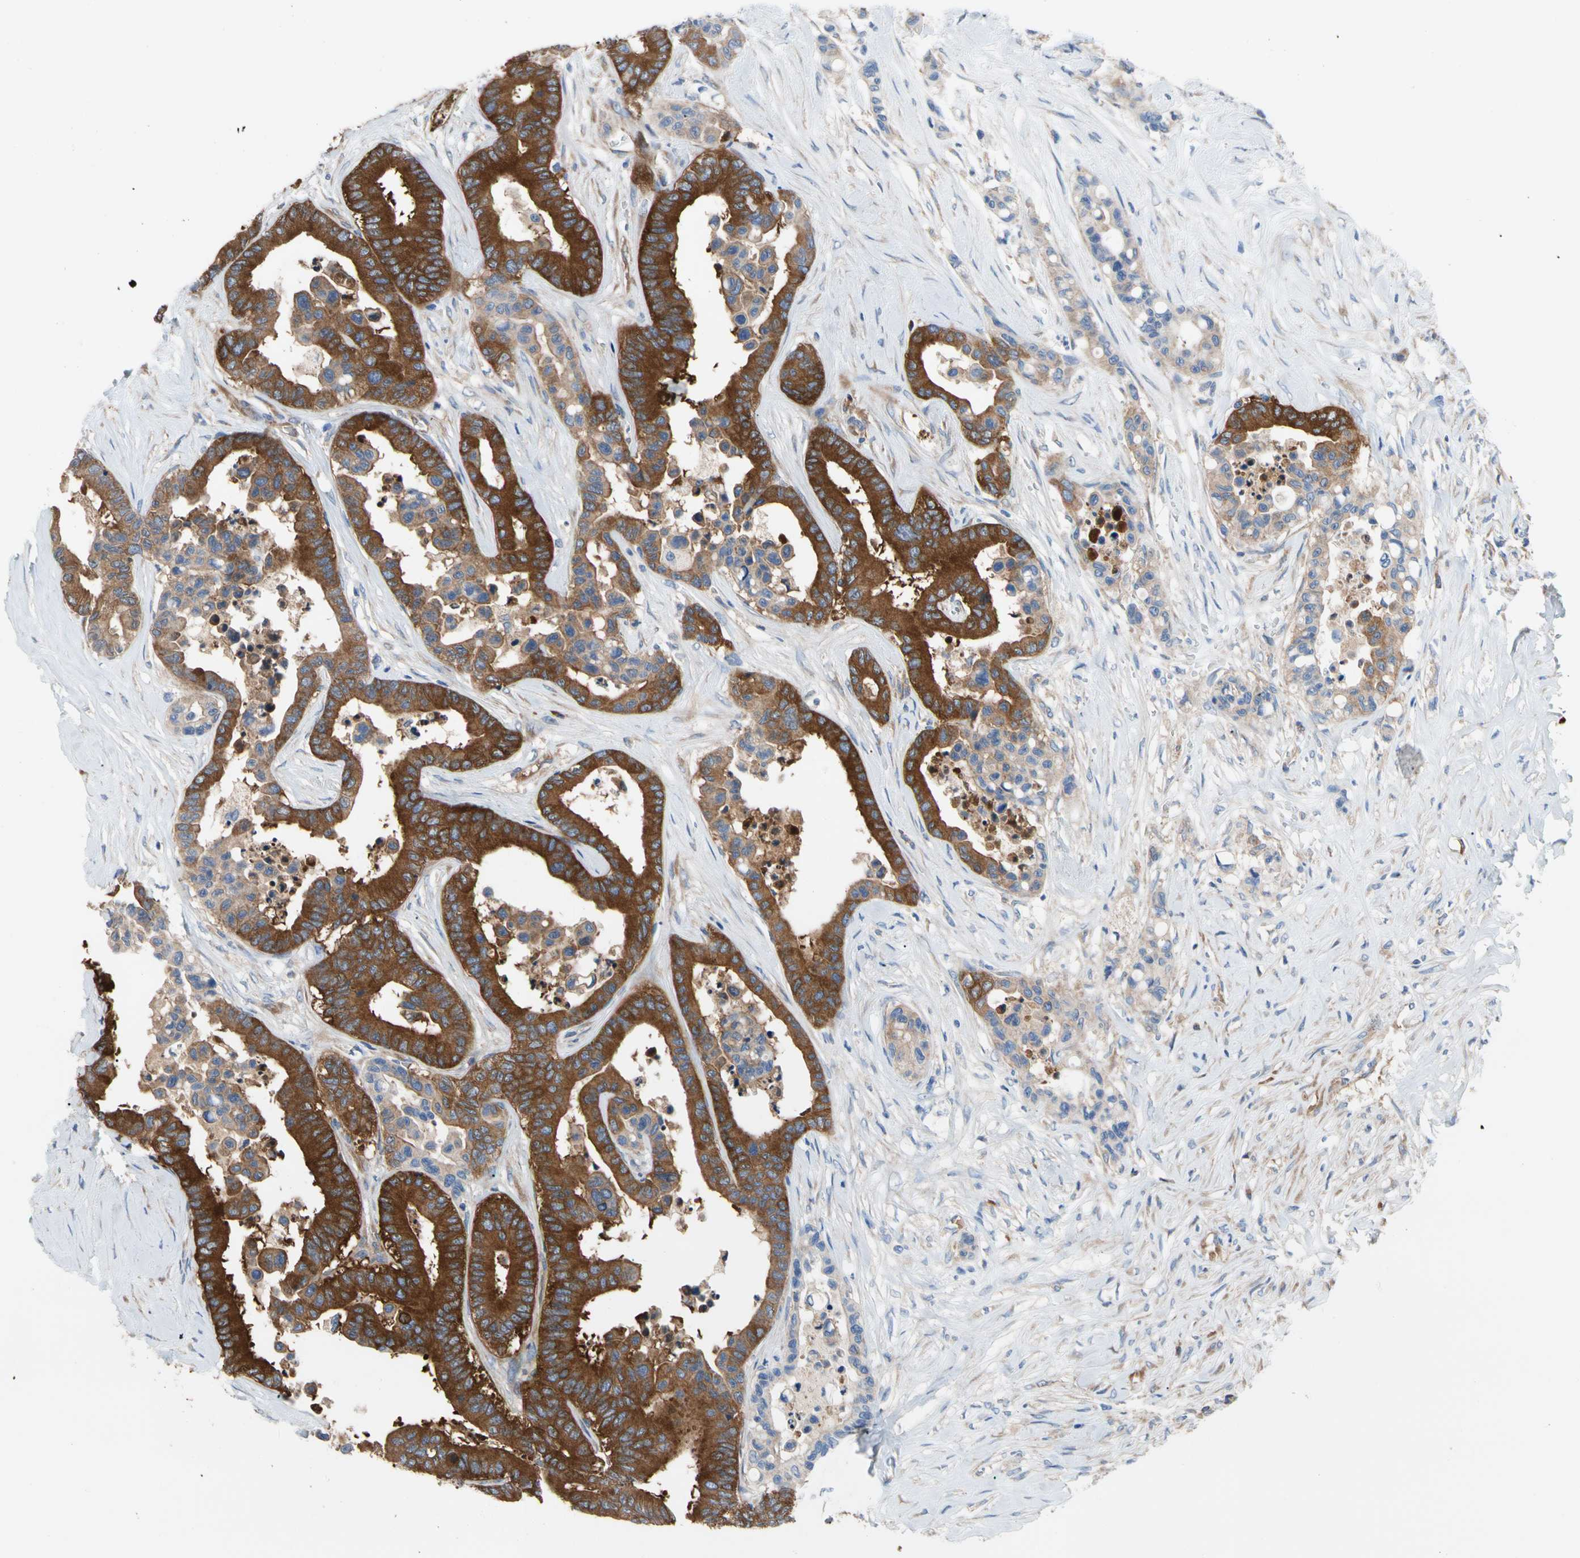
{"staining": {"intensity": "strong", "quantity": ">75%", "location": "cytoplasmic/membranous"}, "tissue": "colorectal cancer", "cell_type": "Tumor cells", "image_type": "cancer", "snomed": [{"axis": "morphology", "description": "Normal tissue, NOS"}, {"axis": "morphology", "description": "Adenocarcinoma, NOS"}, {"axis": "topography", "description": "Colon"}], "caption": "The photomicrograph displays staining of adenocarcinoma (colorectal), revealing strong cytoplasmic/membranous protein positivity (brown color) within tumor cells.", "gene": "GPHN", "patient": {"sex": "male", "age": 82}}